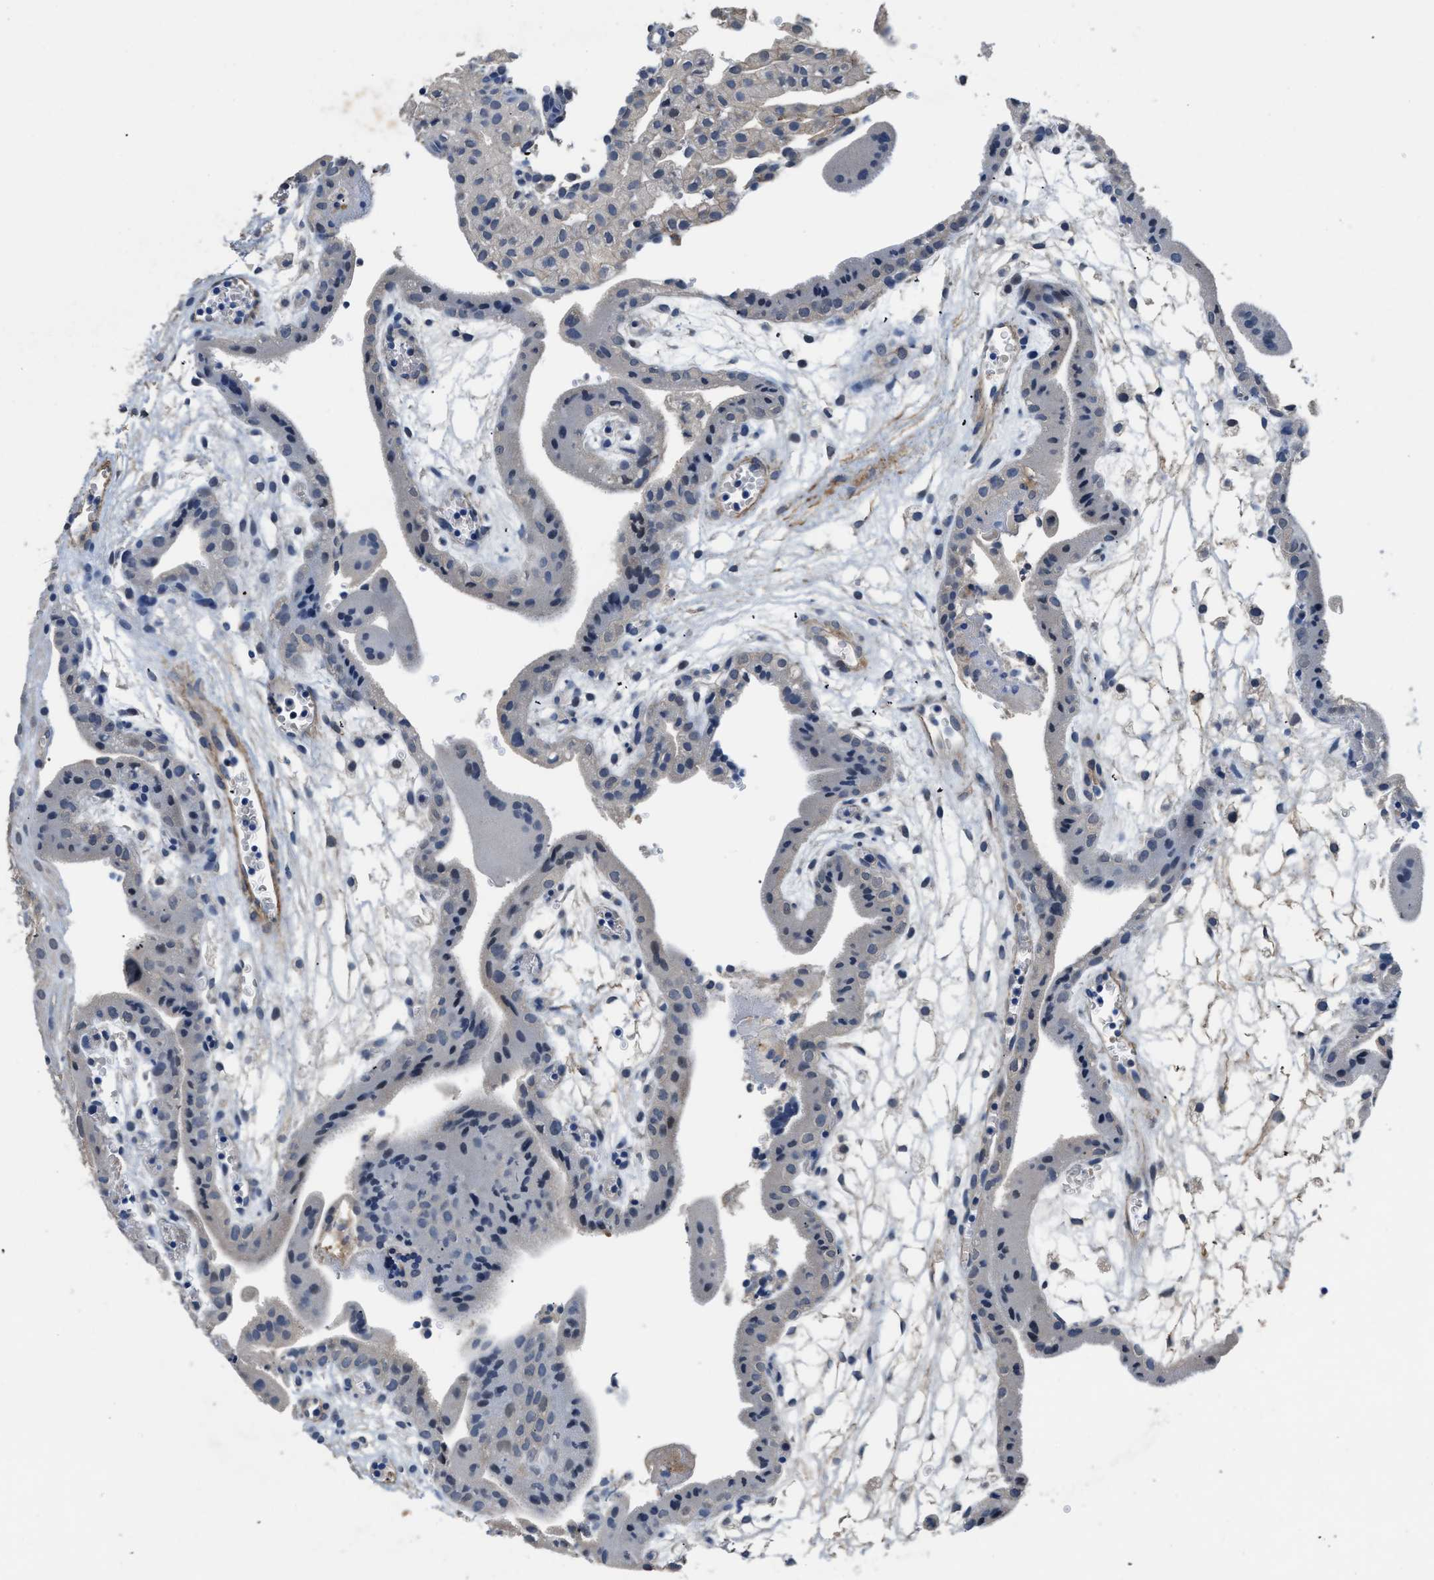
{"staining": {"intensity": "negative", "quantity": "none", "location": "none"}, "tissue": "placenta", "cell_type": "Trophoblastic cells", "image_type": "normal", "snomed": [{"axis": "morphology", "description": "Normal tissue, NOS"}, {"axis": "topography", "description": "Placenta"}], "caption": "The micrograph displays no staining of trophoblastic cells in unremarkable placenta.", "gene": "LANCL2", "patient": {"sex": "female", "age": 18}}